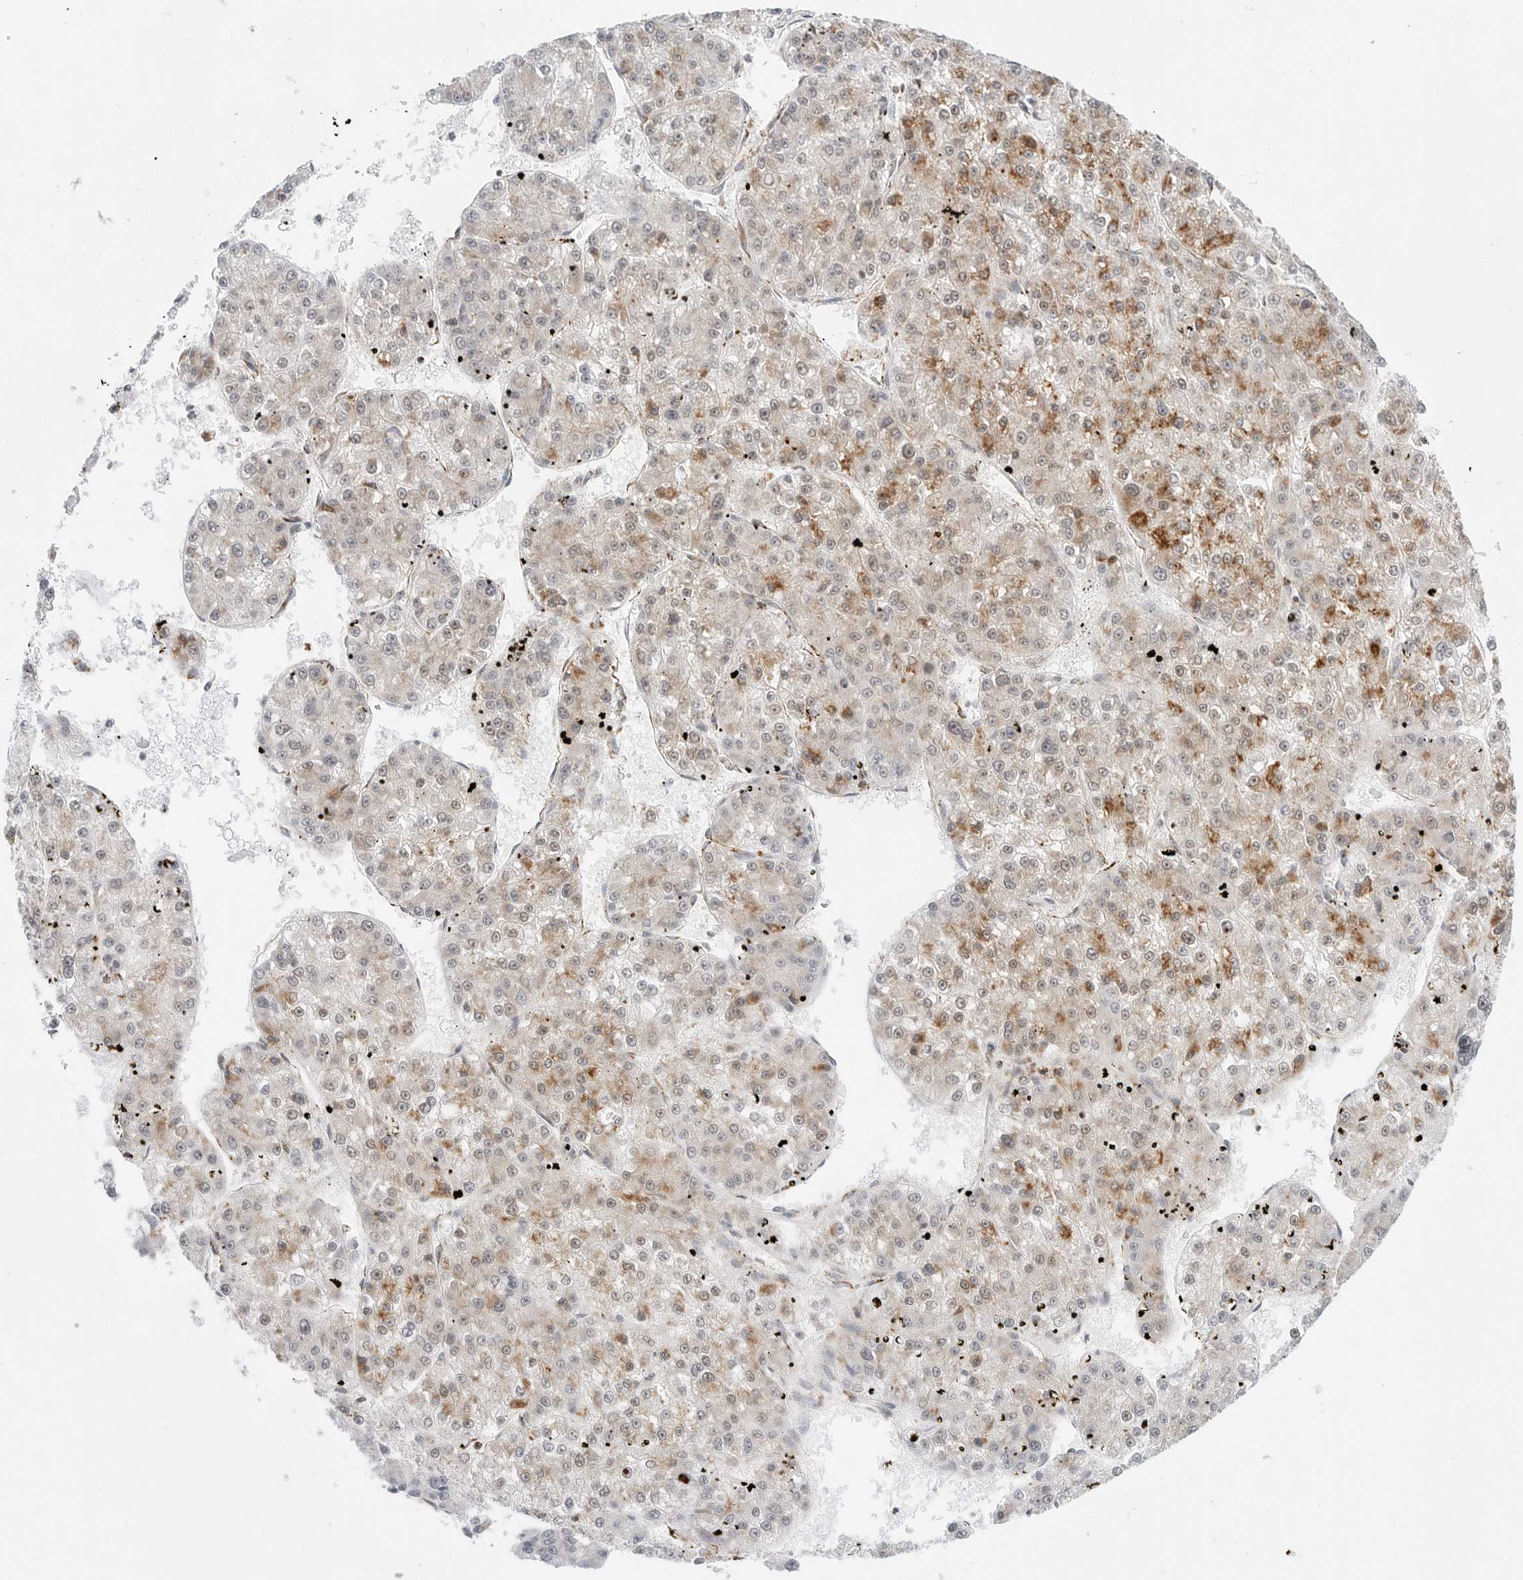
{"staining": {"intensity": "moderate", "quantity": "<25%", "location": "cytoplasmic/membranous"}, "tissue": "liver cancer", "cell_type": "Tumor cells", "image_type": "cancer", "snomed": [{"axis": "morphology", "description": "Carcinoma, Hepatocellular, NOS"}, {"axis": "topography", "description": "Liver"}], "caption": "This histopathology image displays liver cancer (hepatocellular carcinoma) stained with immunohistochemistry to label a protein in brown. The cytoplasmic/membranous of tumor cells show moderate positivity for the protein. Nuclei are counter-stained blue.", "gene": "ATP5IF1", "patient": {"sex": "female", "age": 73}}